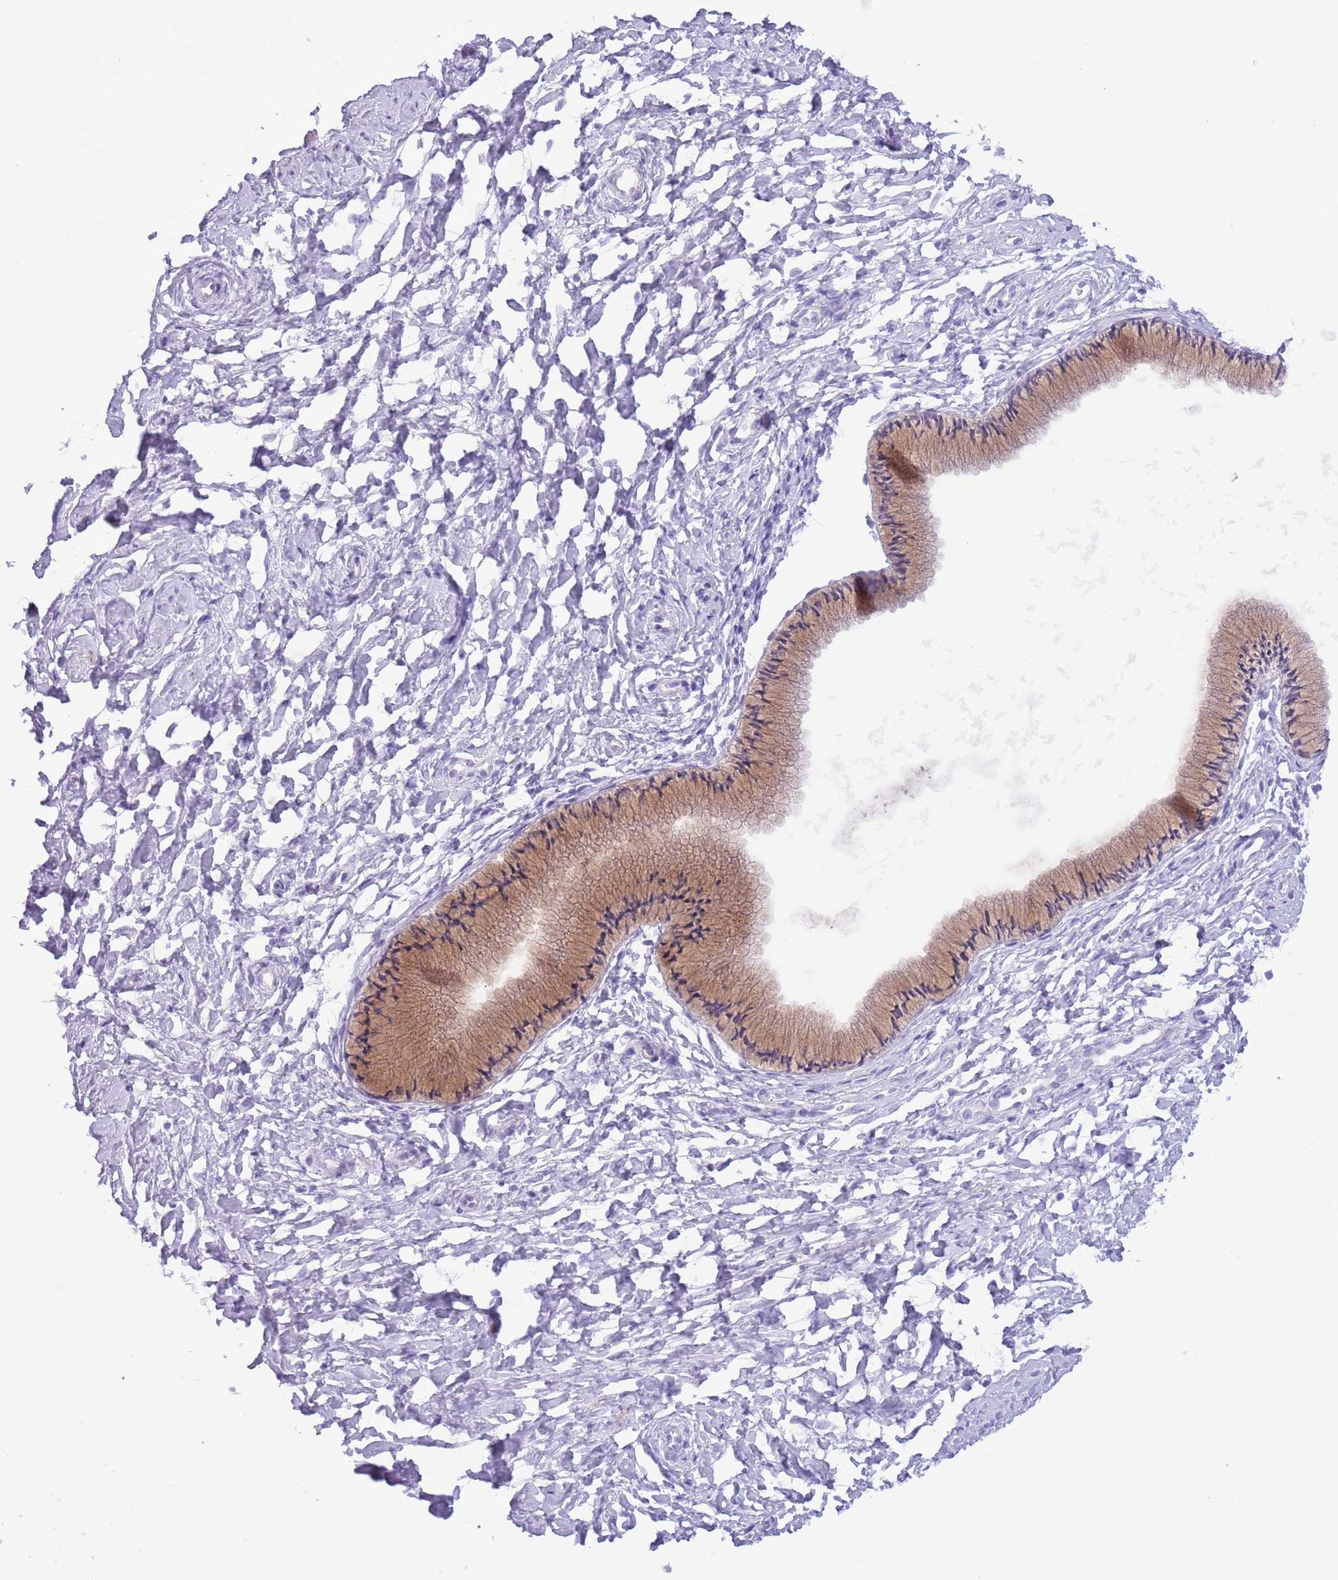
{"staining": {"intensity": "weak", "quantity": ">75%", "location": "cytoplasmic/membranous"}, "tissue": "cervix", "cell_type": "Glandular cells", "image_type": "normal", "snomed": [{"axis": "morphology", "description": "Normal tissue, NOS"}, {"axis": "topography", "description": "Cervix"}], "caption": "Glandular cells demonstrate weak cytoplasmic/membranous staining in about >75% of cells in unremarkable cervix.", "gene": "OR6M1", "patient": {"sex": "female", "age": 33}}